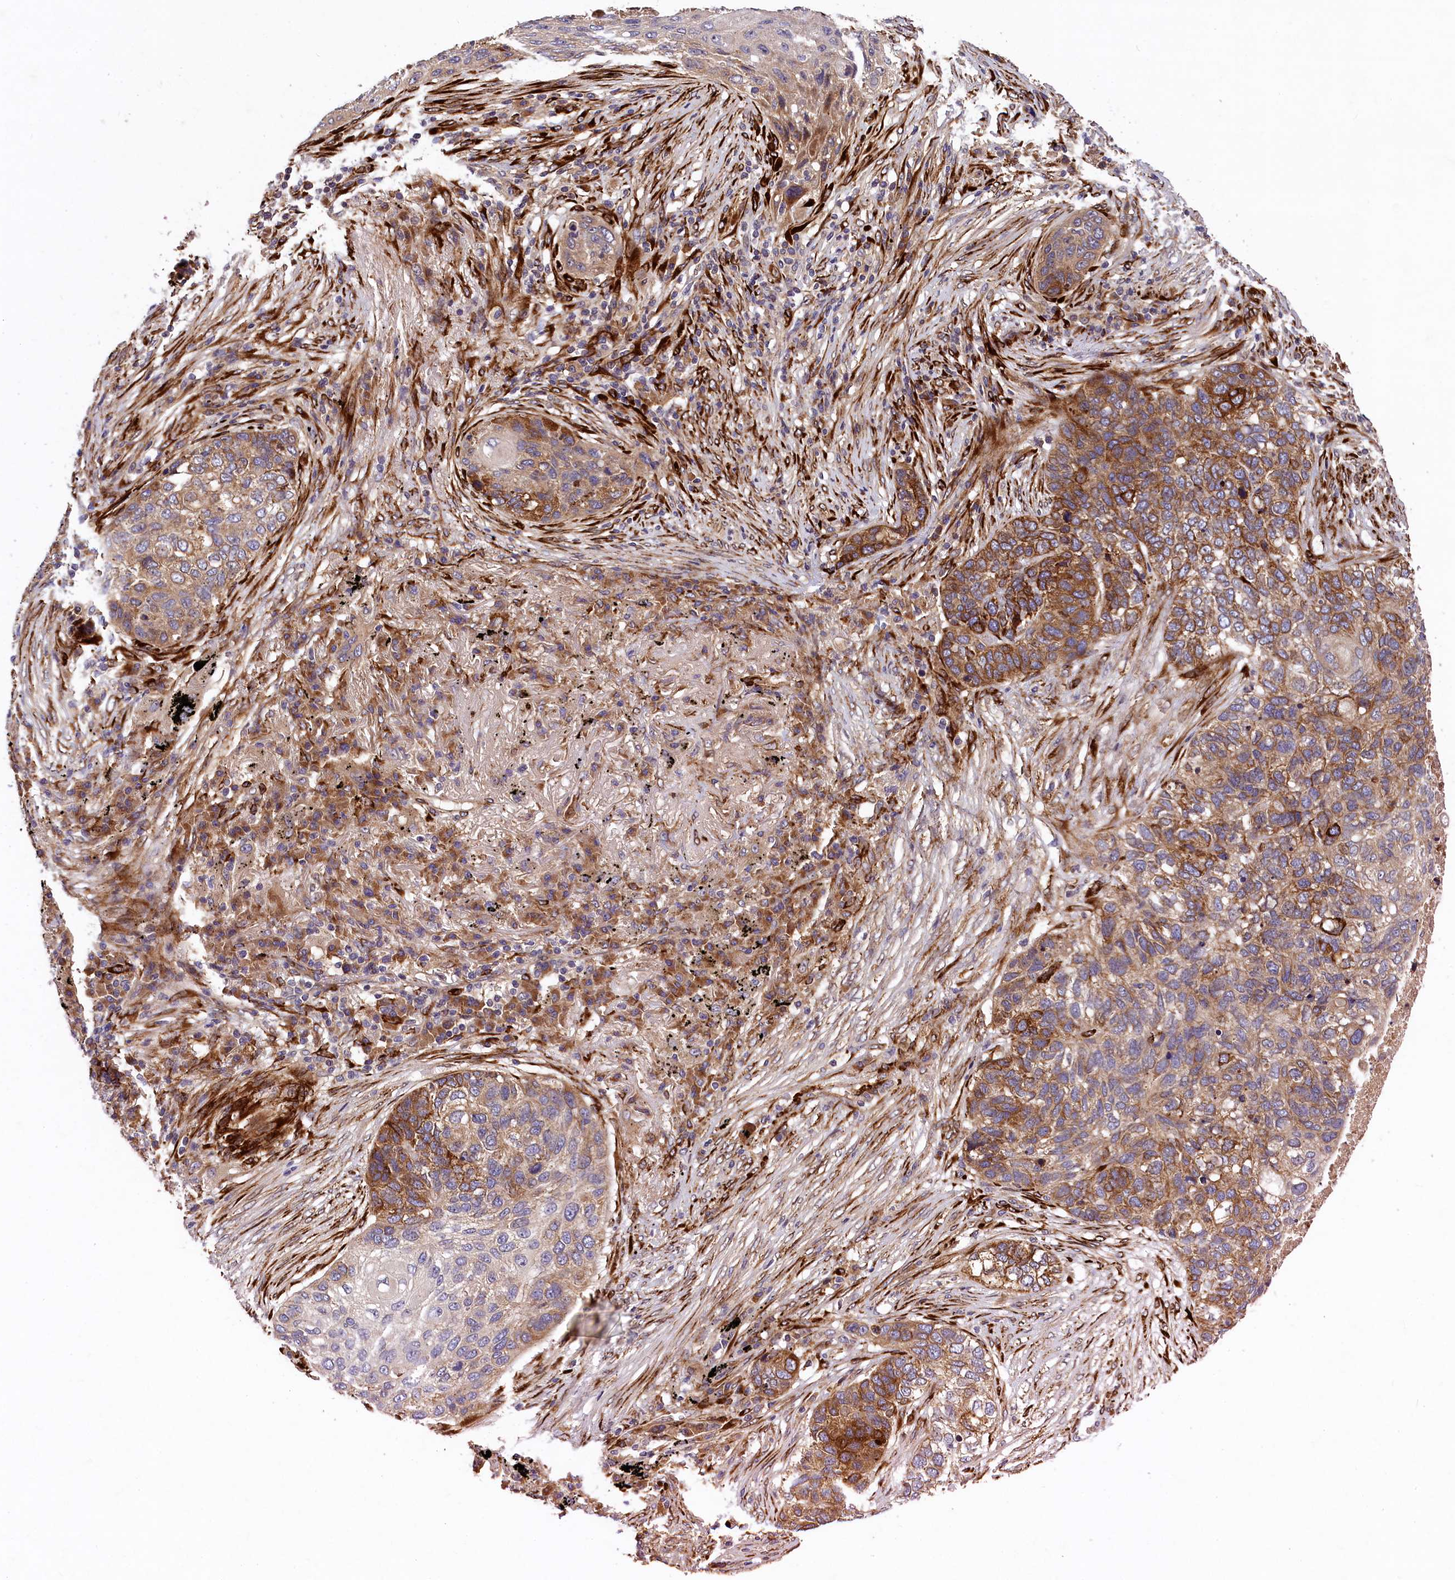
{"staining": {"intensity": "moderate", "quantity": ">75%", "location": "cytoplasmic/membranous"}, "tissue": "lung cancer", "cell_type": "Tumor cells", "image_type": "cancer", "snomed": [{"axis": "morphology", "description": "Squamous cell carcinoma, NOS"}, {"axis": "topography", "description": "Lung"}], "caption": "Moderate cytoplasmic/membranous protein expression is present in approximately >75% of tumor cells in lung squamous cell carcinoma.", "gene": "ARRDC4", "patient": {"sex": "female", "age": 63}}